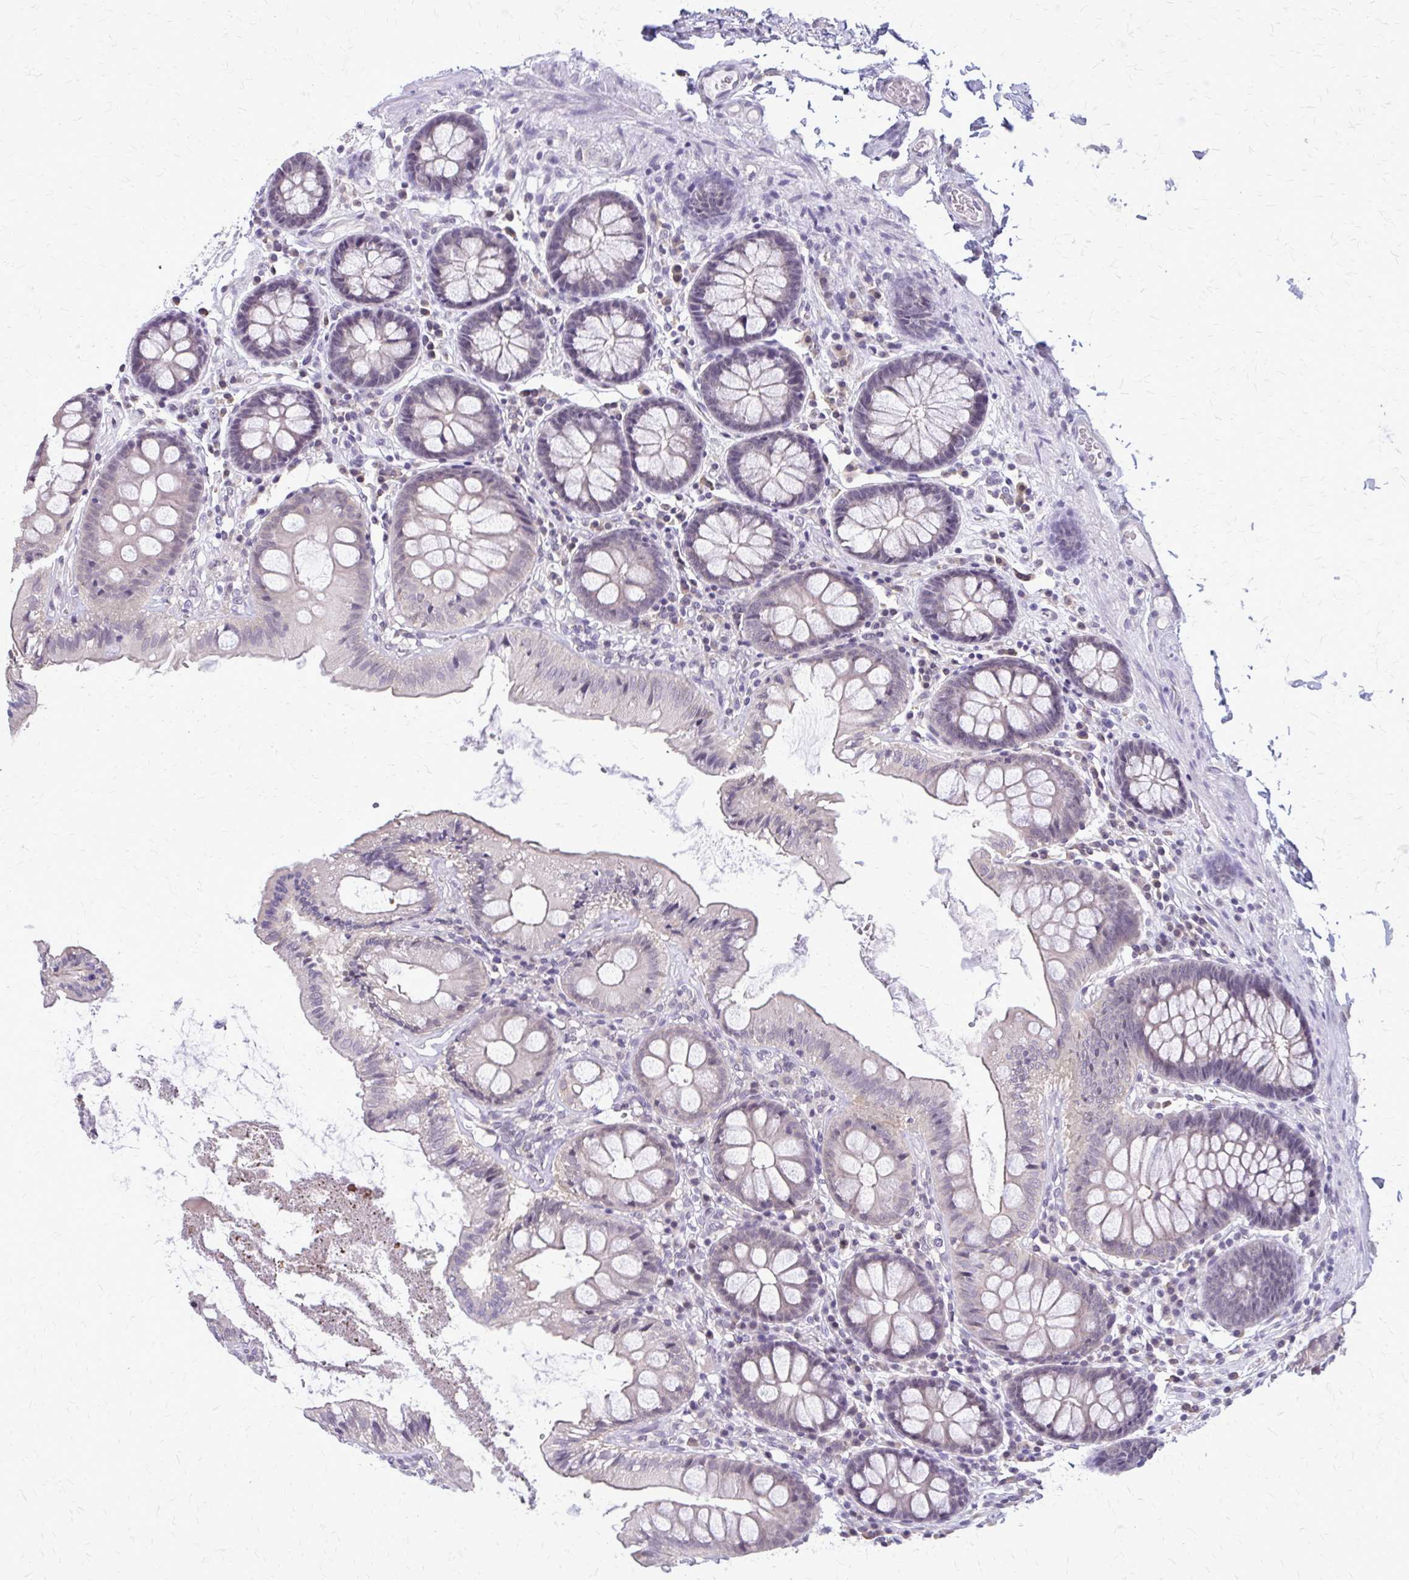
{"staining": {"intensity": "negative", "quantity": "none", "location": "none"}, "tissue": "colon", "cell_type": "Endothelial cells", "image_type": "normal", "snomed": [{"axis": "morphology", "description": "Normal tissue, NOS"}, {"axis": "topography", "description": "Colon"}], "caption": "This is an IHC photomicrograph of unremarkable human colon. There is no positivity in endothelial cells.", "gene": "PLCB1", "patient": {"sex": "male", "age": 84}}